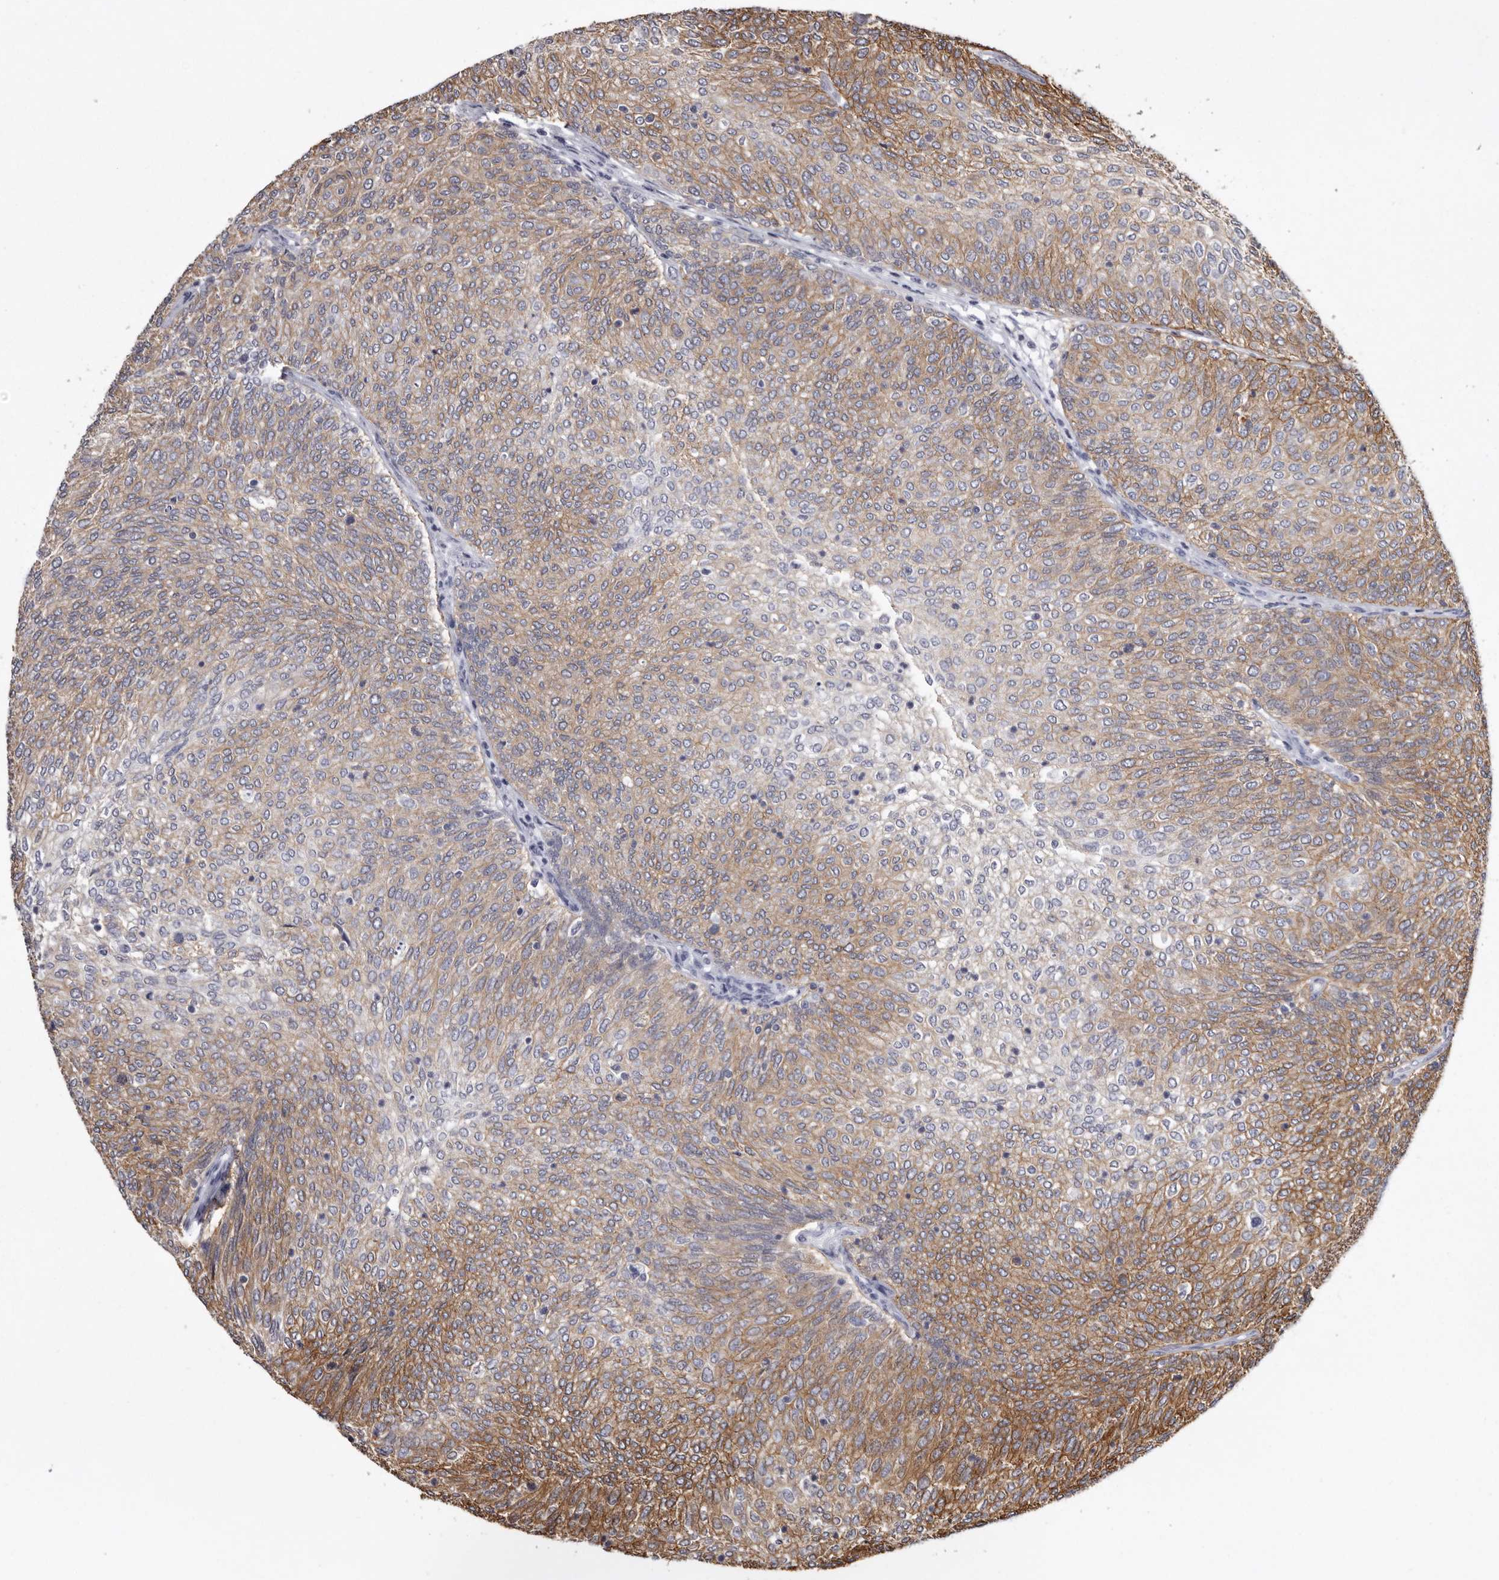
{"staining": {"intensity": "moderate", "quantity": "25%-75%", "location": "cytoplasmic/membranous"}, "tissue": "urothelial cancer", "cell_type": "Tumor cells", "image_type": "cancer", "snomed": [{"axis": "morphology", "description": "Urothelial carcinoma, Low grade"}, {"axis": "topography", "description": "Urinary bladder"}], "caption": "Protein staining of urothelial cancer tissue displays moderate cytoplasmic/membranous expression in about 25%-75% of tumor cells.", "gene": "LAD1", "patient": {"sex": "female", "age": 79}}